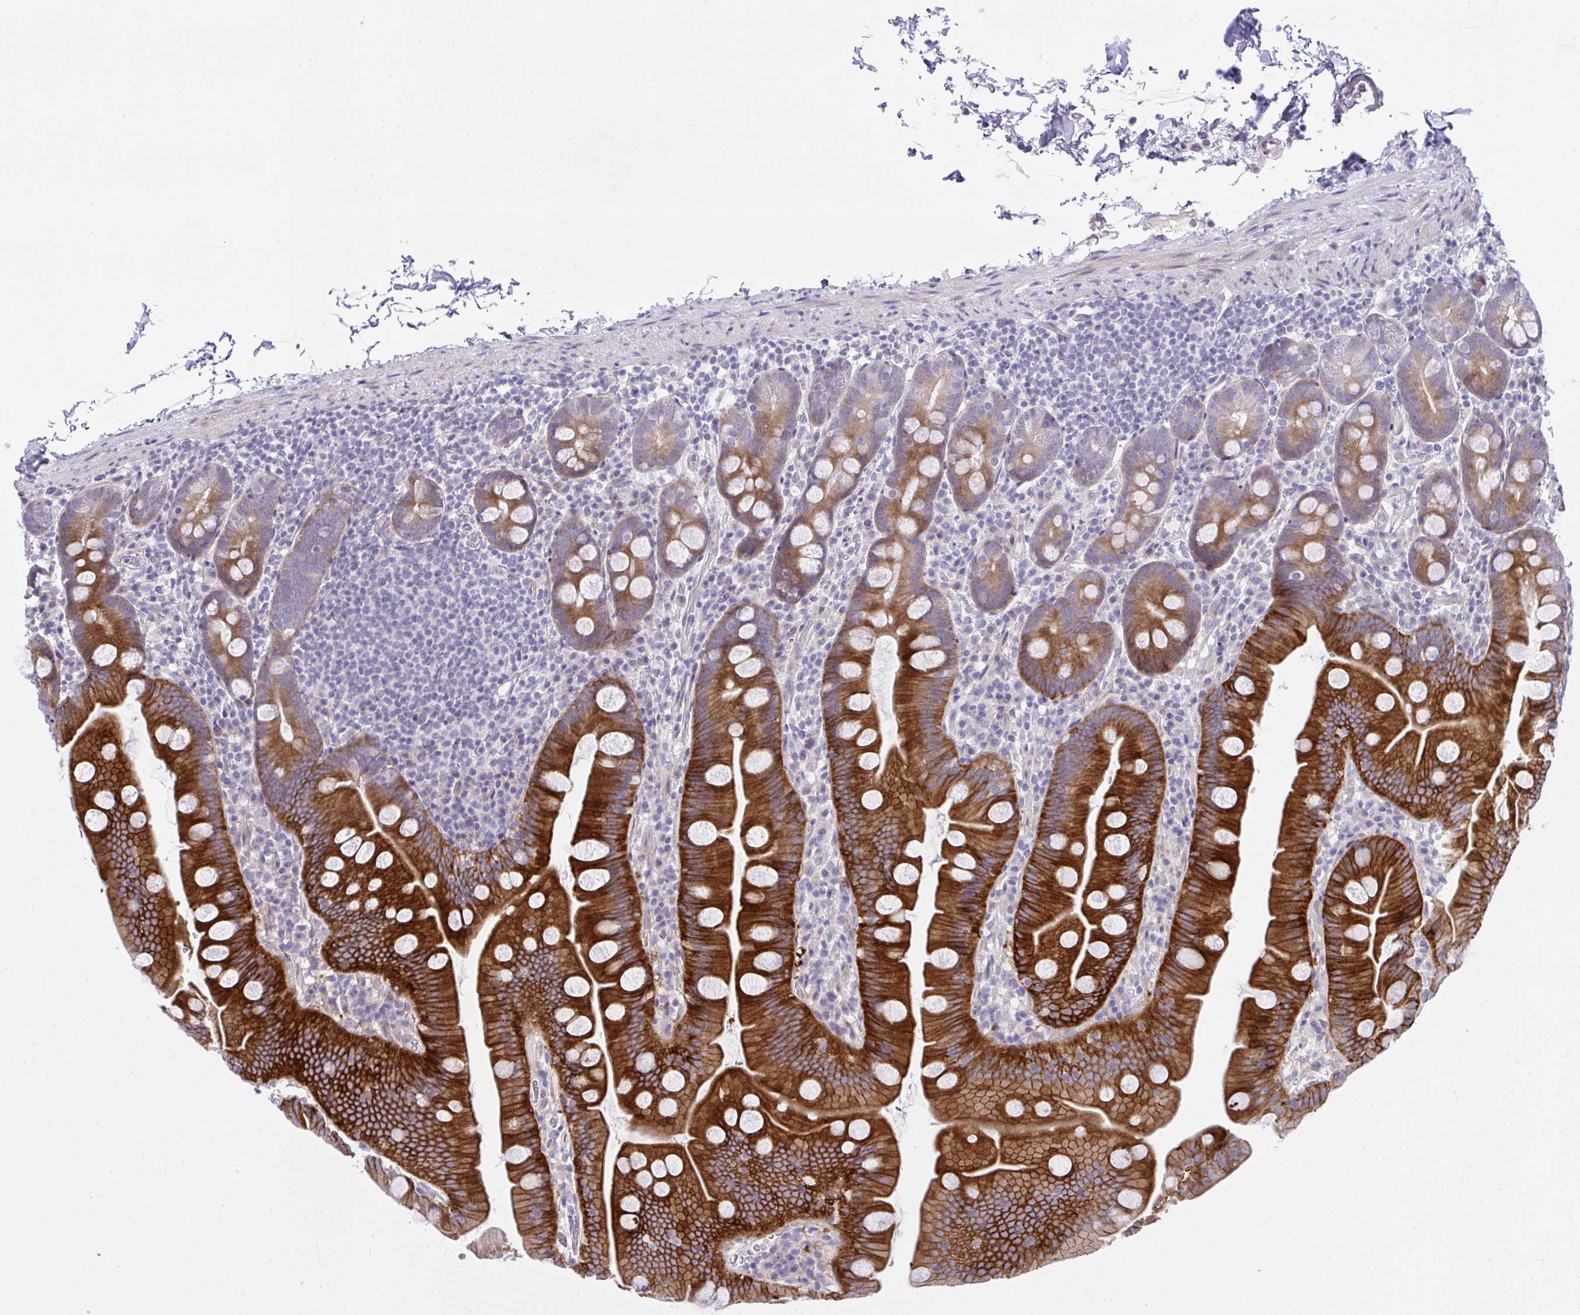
{"staining": {"intensity": "strong", "quantity": "25%-75%", "location": "cytoplasmic/membranous"}, "tissue": "small intestine", "cell_type": "Glandular cells", "image_type": "normal", "snomed": [{"axis": "morphology", "description": "Normal tissue, NOS"}, {"axis": "topography", "description": "Small intestine"}], "caption": "Protein staining exhibits strong cytoplasmic/membranous expression in about 25%-75% of glandular cells in unremarkable small intestine.", "gene": "MED9", "patient": {"sex": "female", "age": 68}}